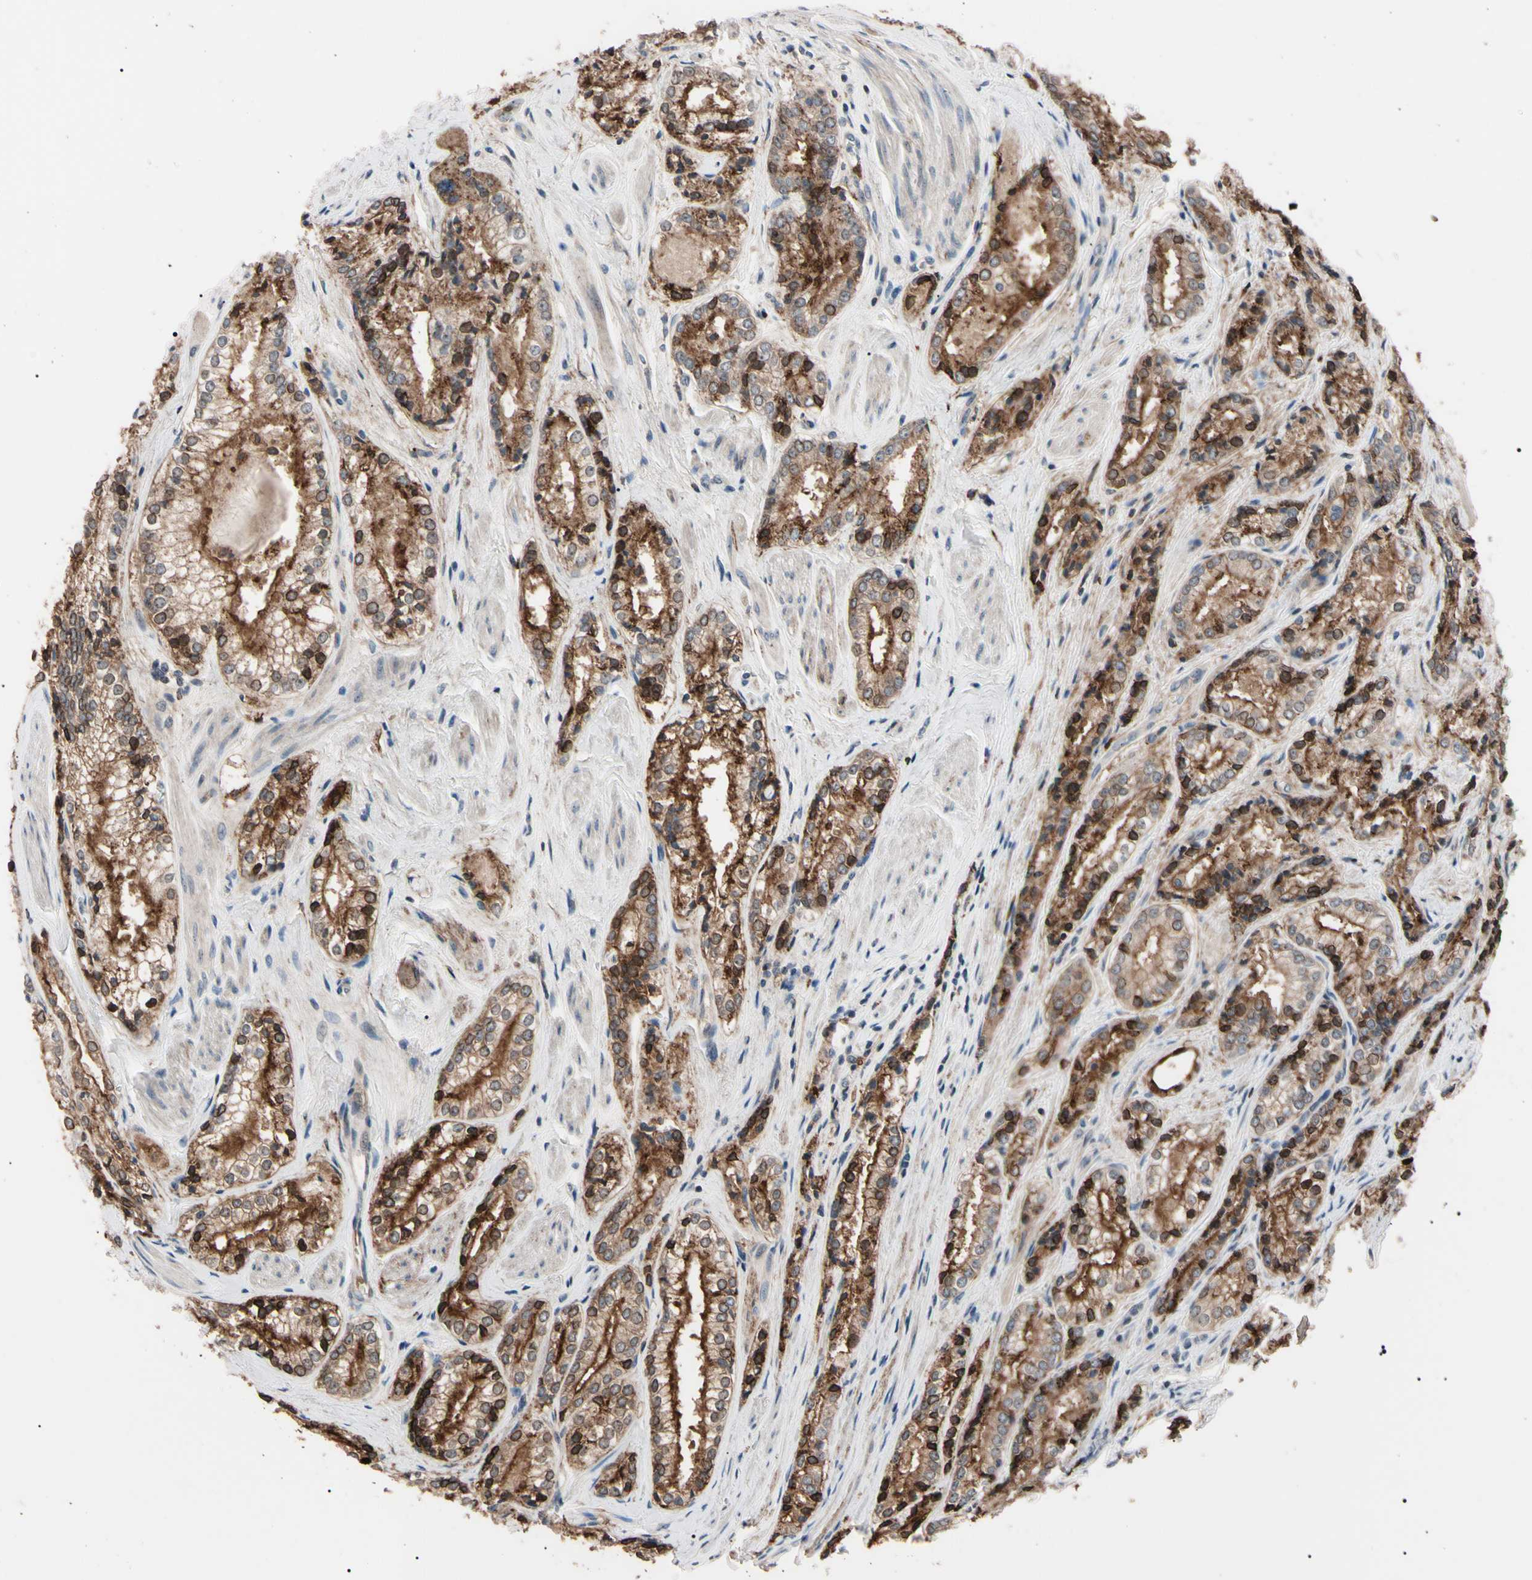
{"staining": {"intensity": "moderate", "quantity": ">75%", "location": "cytoplasmic/membranous,nuclear"}, "tissue": "prostate cancer", "cell_type": "Tumor cells", "image_type": "cancer", "snomed": [{"axis": "morphology", "description": "Adenocarcinoma, Low grade"}, {"axis": "topography", "description": "Prostate"}], "caption": "Protein staining of prostate cancer tissue exhibits moderate cytoplasmic/membranous and nuclear positivity in about >75% of tumor cells.", "gene": "TRAF5", "patient": {"sex": "male", "age": 60}}